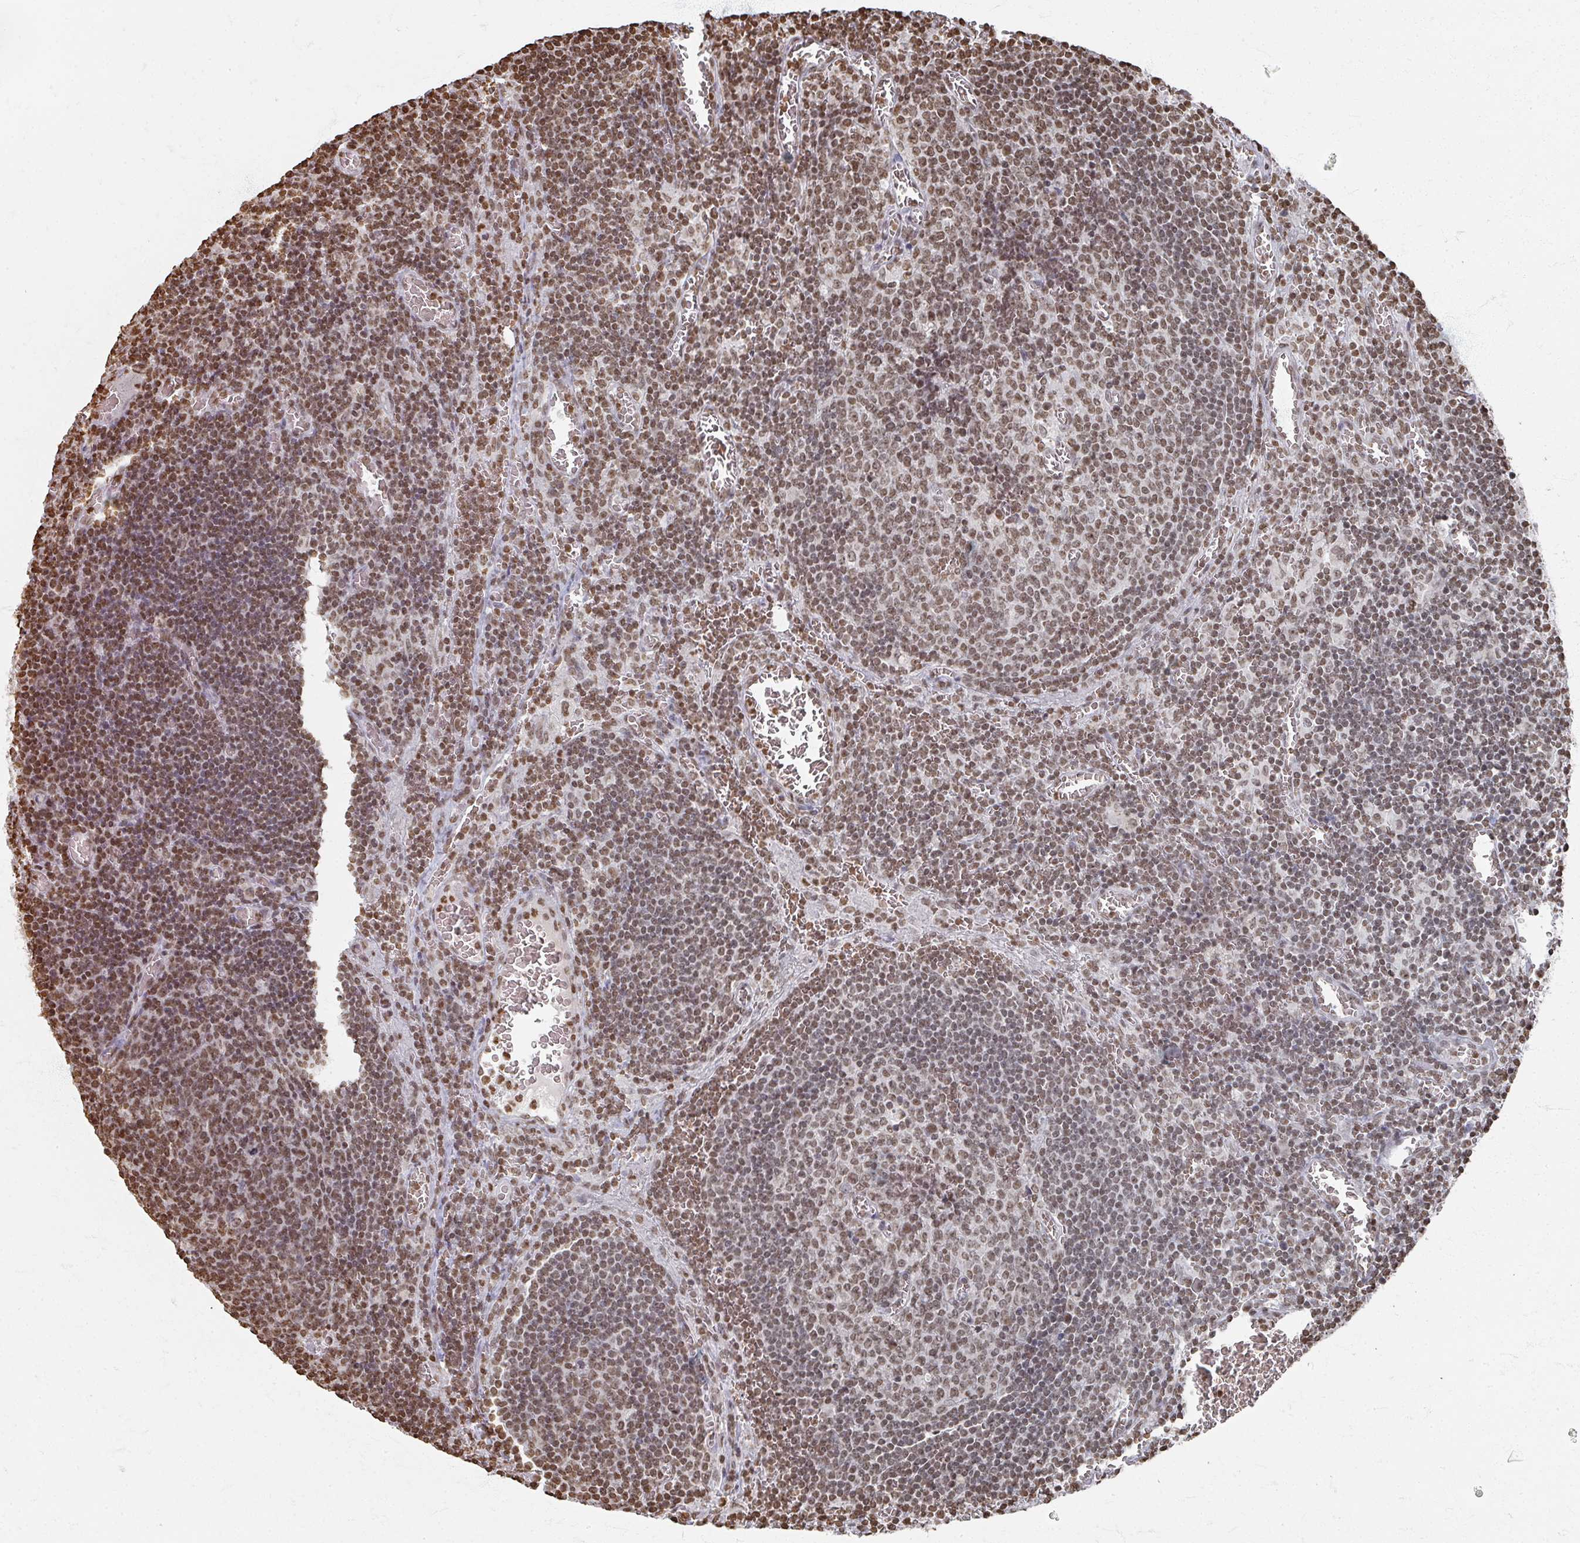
{"staining": {"intensity": "moderate", "quantity": ">75%", "location": "nuclear"}, "tissue": "lymph node", "cell_type": "Germinal center cells", "image_type": "normal", "snomed": [{"axis": "morphology", "description": "Normal tissue, NOS"}, {"axis": "topography", "description": "Lymph node"}], "caption": "Brown immunohistochemical staining in unremarkable human lymph node reveals moderate nuclear staining in about >75% of germinal center cells.", "gene": "DCUN1D5", "patient": {"sex": "male", "age": 50}}